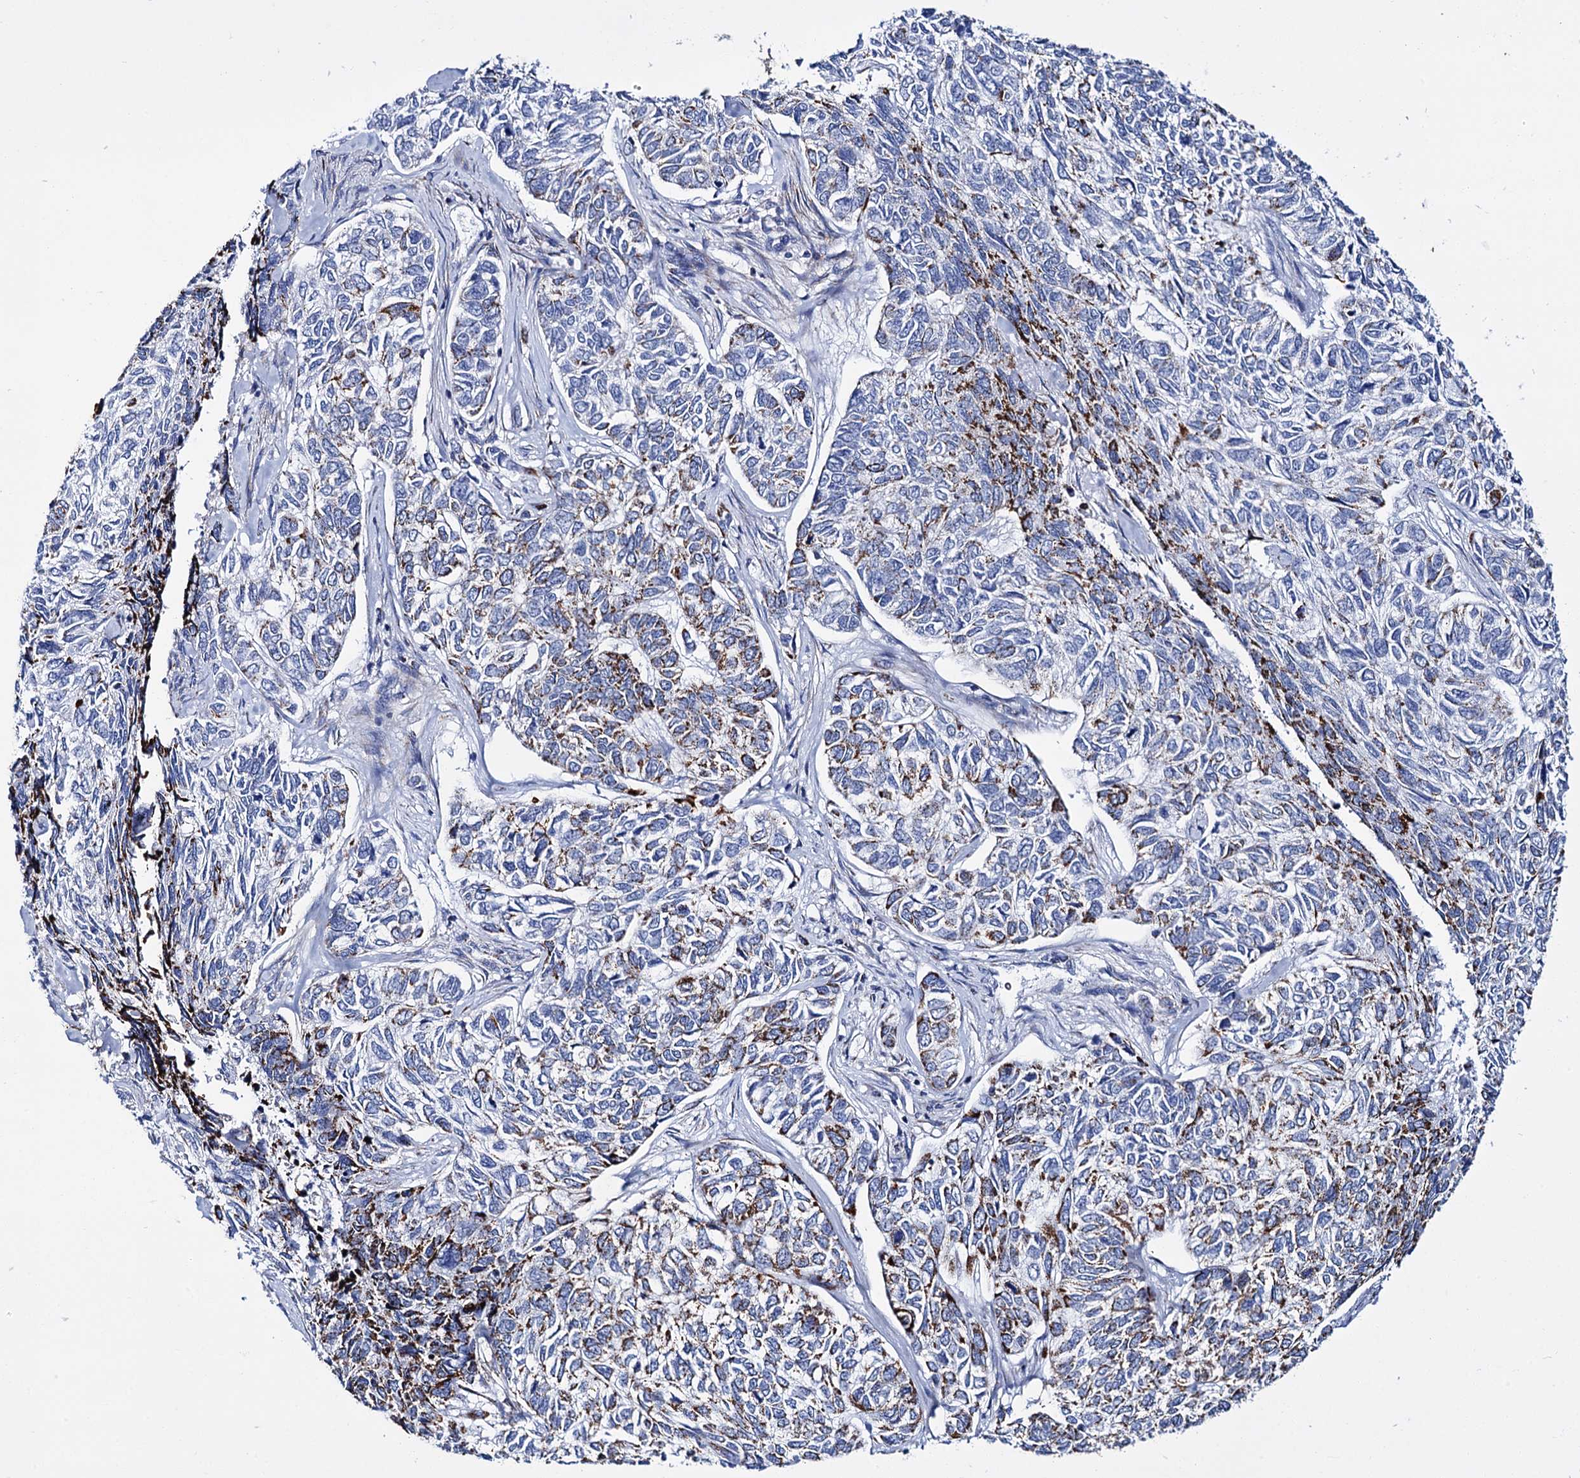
{"staining": {"intensity": "moderate", "quantity": ">75%", "location": "cytoplasmic/membranous"}, "tissue": "skin cancer", "cell_type": "Tumor cells", "image_type": "cancer", "snomed": [{"axis": "morphology", "description": "Basal cell carcinoma"}, {"axis": "topography", "description": "Skin"}], "caption": "Basal cell carcinoma (skin) was stained to show a protein in brown. There is medium levels of moderate cytoplasmic/membranous expression in approximately >75% of tumor cells.", "gene": "UBASH3B", "patient": {"sex": "female", "age": 65}}